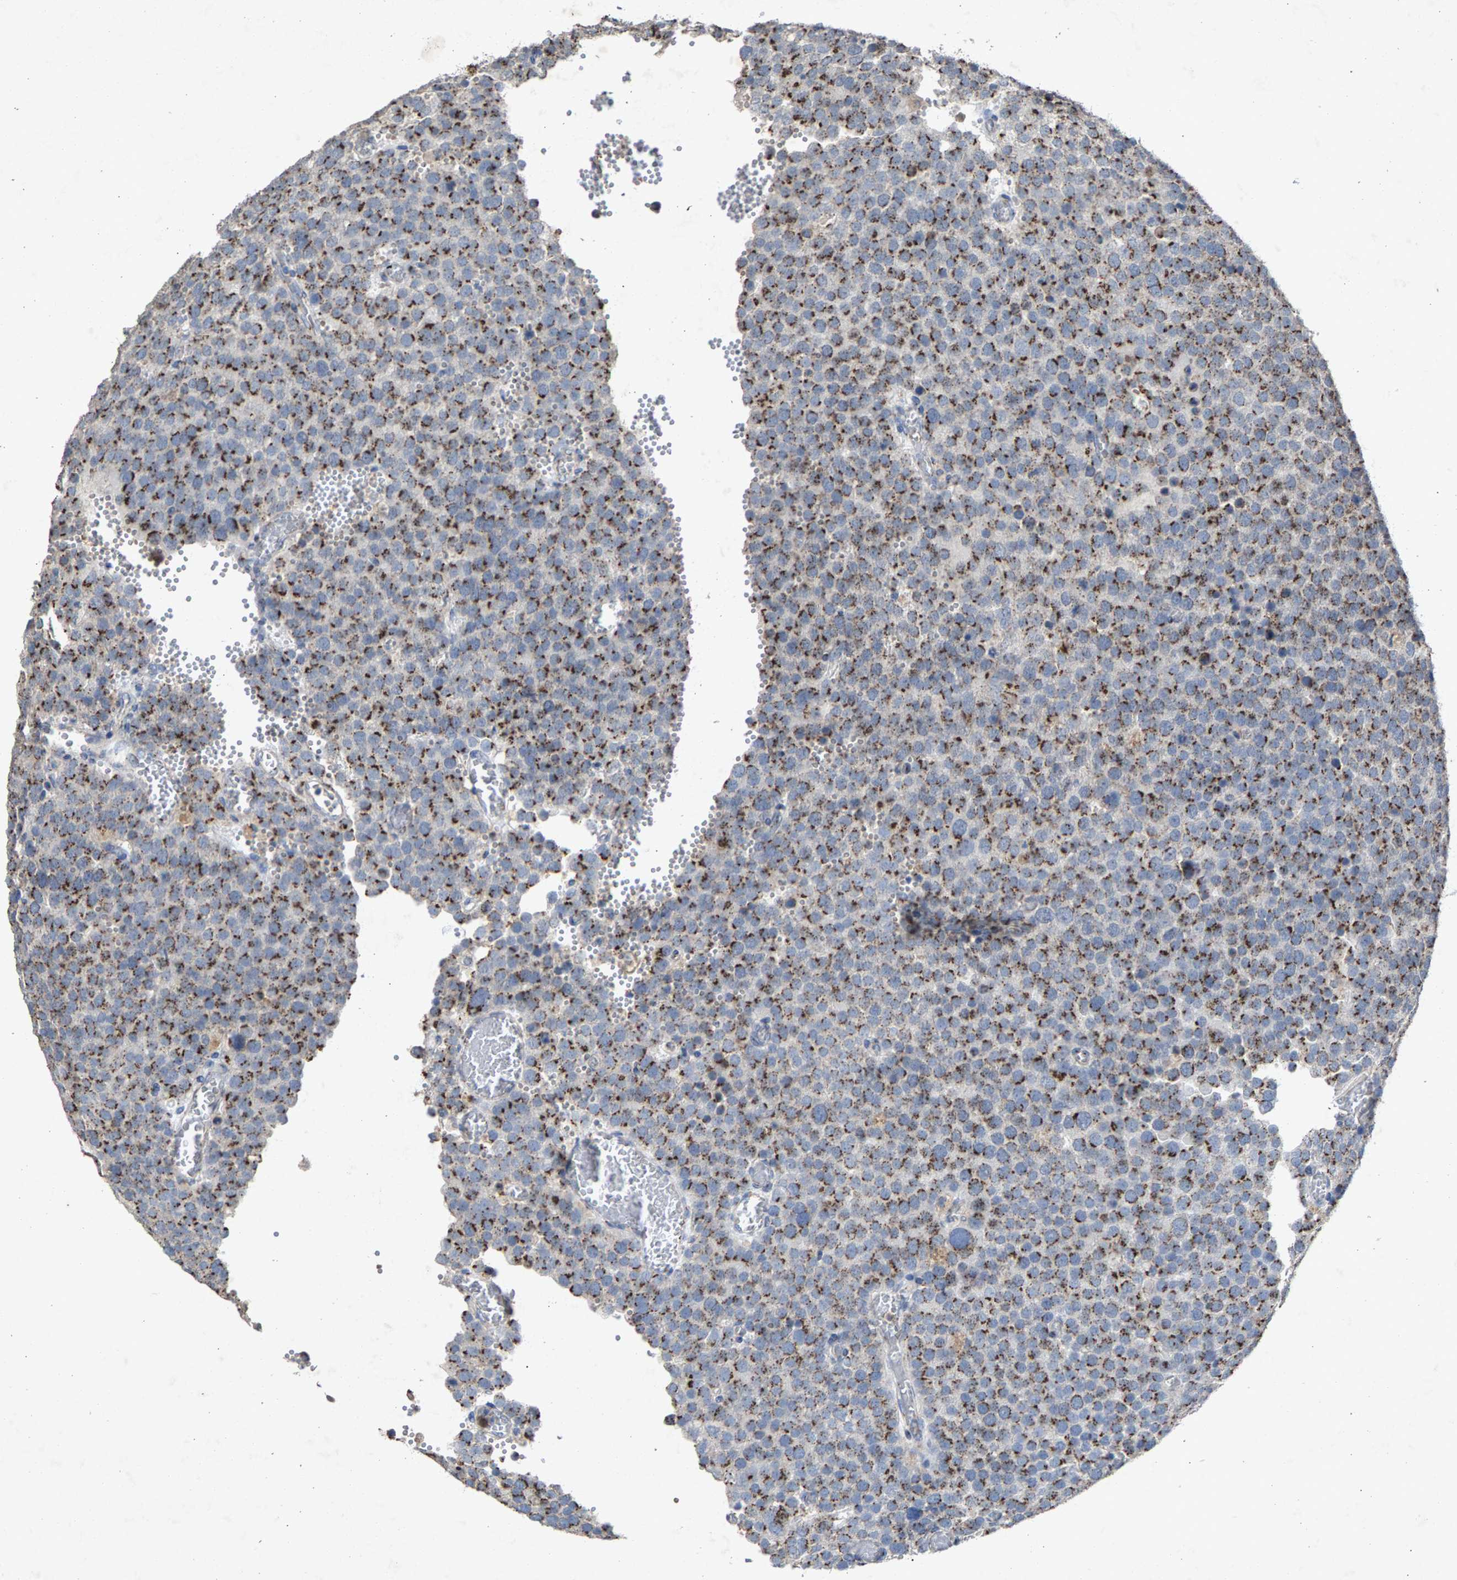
{"staining": {"intensity": "moderate", "quantity": ">75%", "location": "cytoplasmic/membranous"}, "tissue": "testis cancer", "cell_type": "Tumor cells", "image_type": "cancer", "snomed": [{"axis": "morphology", "description": "Normal tissue, NOS"}, {"axis": "morphology", "description": "Seminoma, NOS"}, {"axis": "topography", "description": "Testis"}], "caption": "The image exhibits immunohistochemical staining of testis seminoma. There is moderate cytoplasmic/membranous expression is appreciated in about >75% of tumor cells.", "gene": "MAN2A1", "patient": {"sex": "male", "age": 71}}